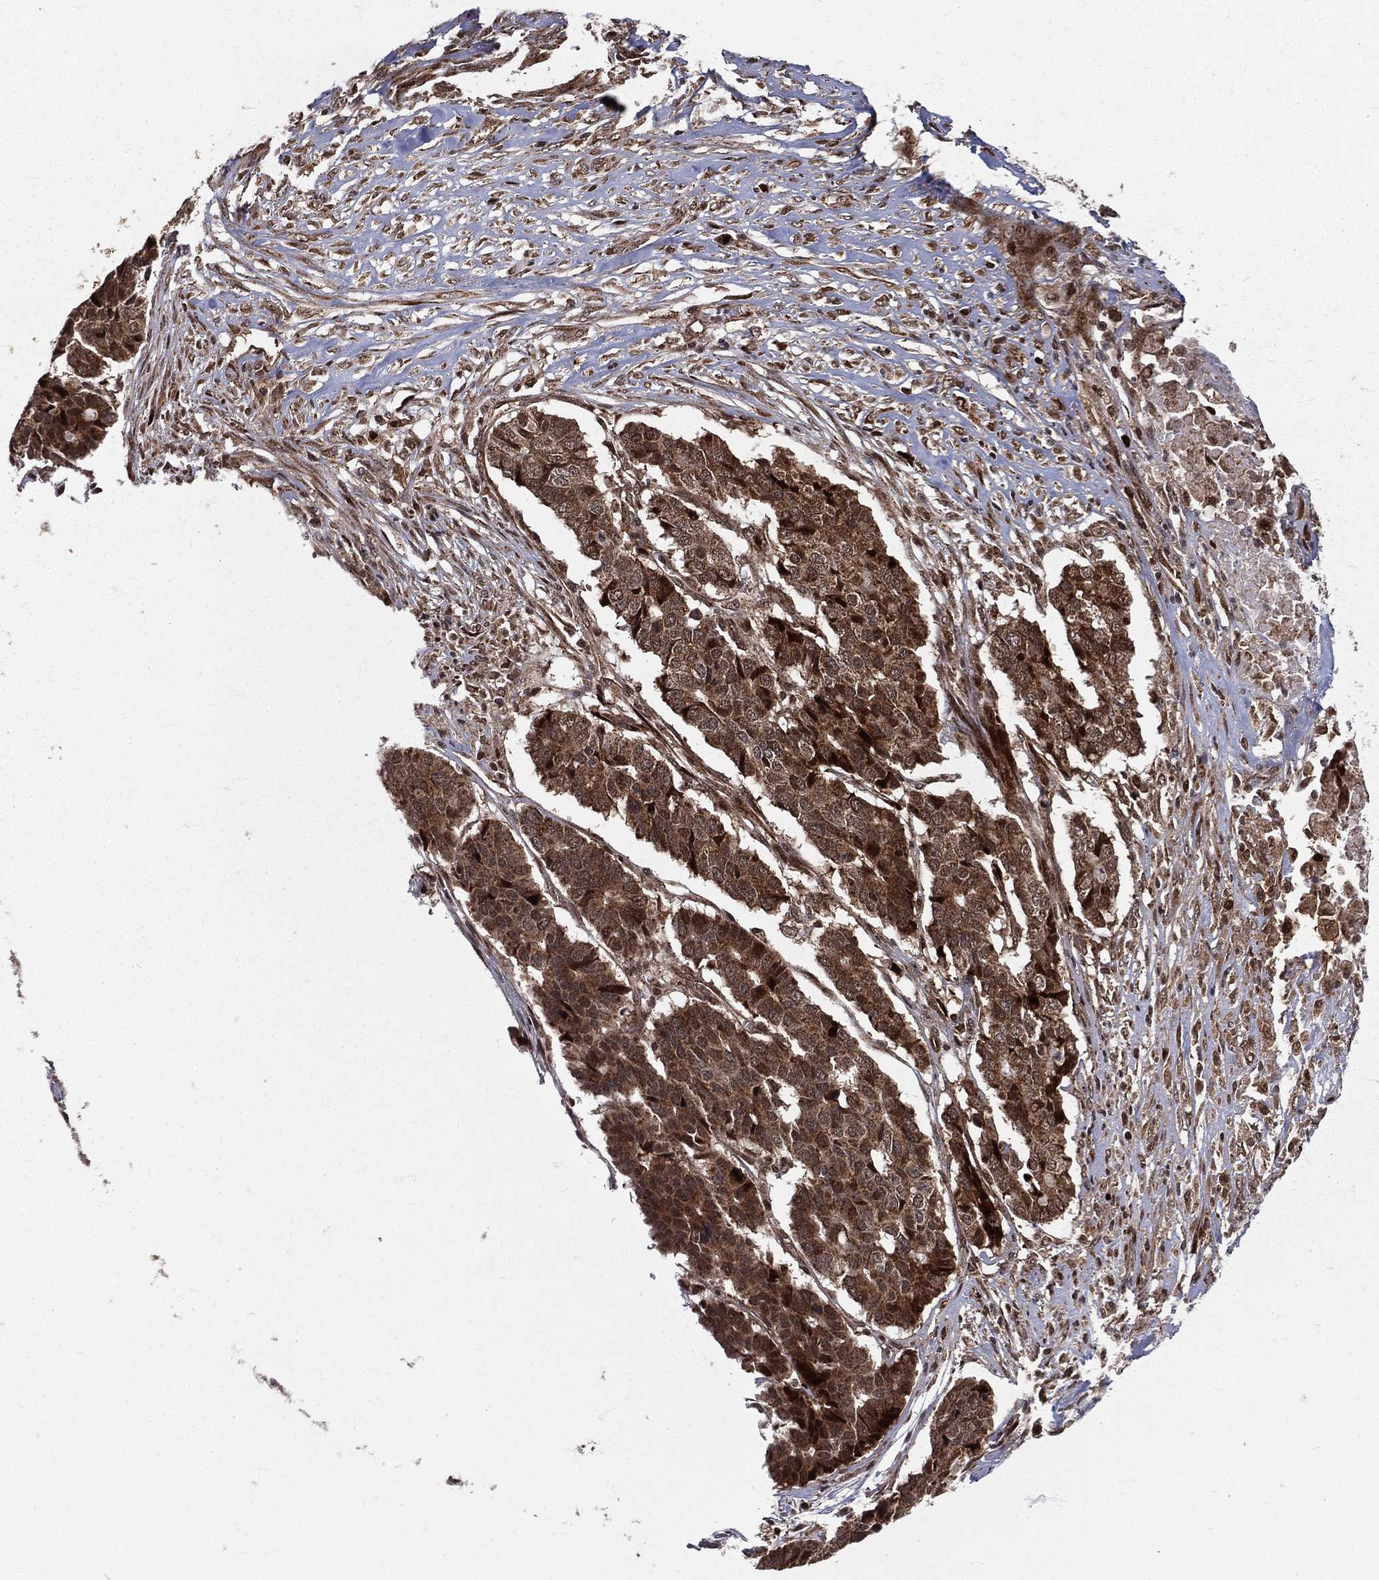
{"staining": {"intensity": "strong", "quantity": "25%-75%", "location": "cytoplasmic/membranous,nuclear"}, "tissue": "pancreatic cancer", "cell_type": "Tumor cells", "image_type": "cancer", "snomed": [{"axis": "morphology", "description": "Adenocarcinoma, NOS"}, {"axis": "topography", "description": "Pancreas"}], "caption": "Protein expression analysis of adenocarcinoma (pancreatic) displays strong cytoplasmic/membranous and nuclear expression in approximately 25%-75% of tumor cells.", "gene": "MDM2", "patient": {"sex": "male", "age": 50}}